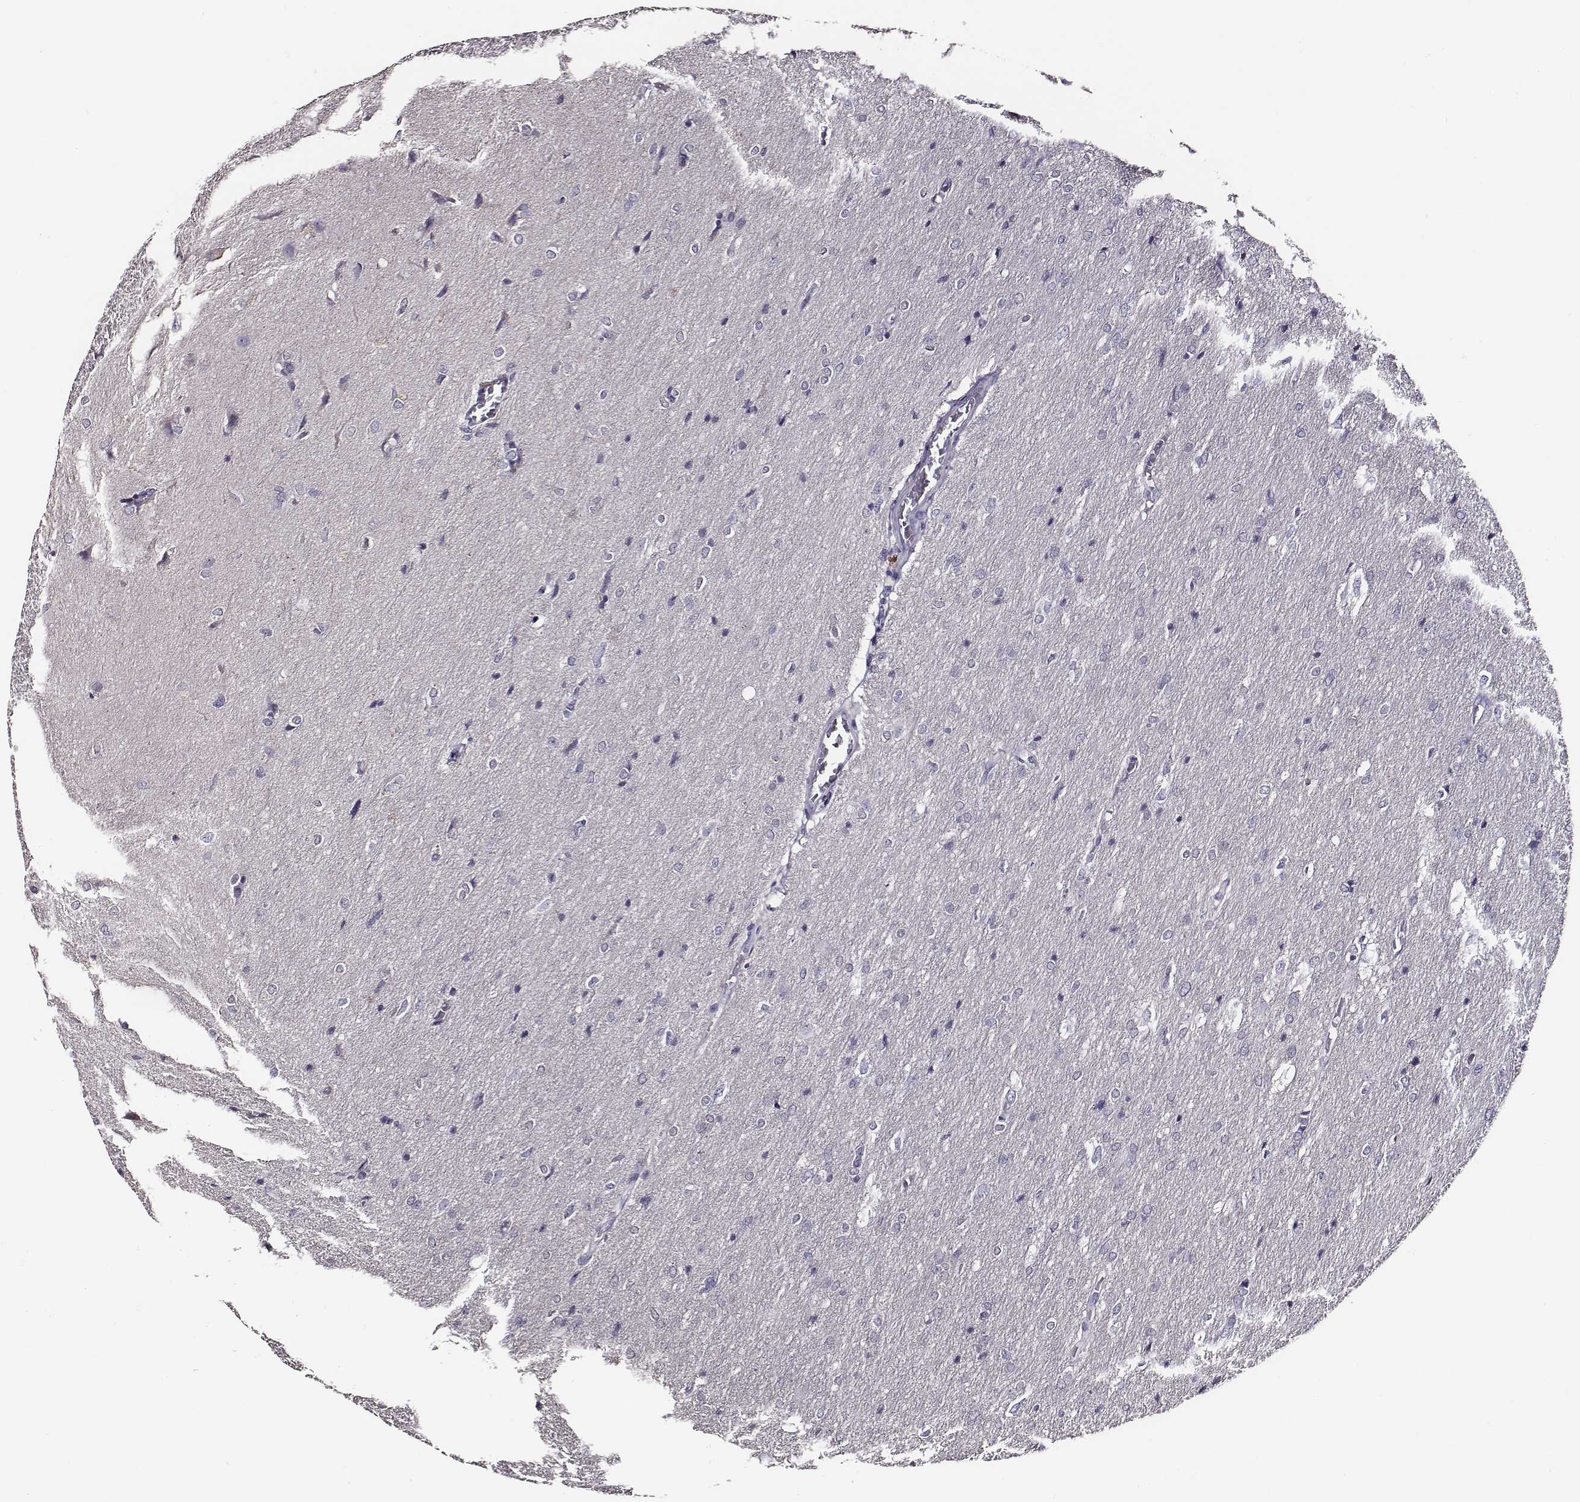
{"staining": {"intensity": "negative", "quantity": "none", "location": "none"}, "tissue": "glioma", "cell_type": "Tumor cells", "image_type": "cancer", "snomed": [{"axis": "morphology", "description": "Glioma, malignant, High grade"}, {"axis": "topography", "description": "Brain"}], "caption": "Tumor cells show no significant positivity in malignant glioma (high-grade).", "gene": "AADAT", "patient": {"sex": "male", "age": 53}}